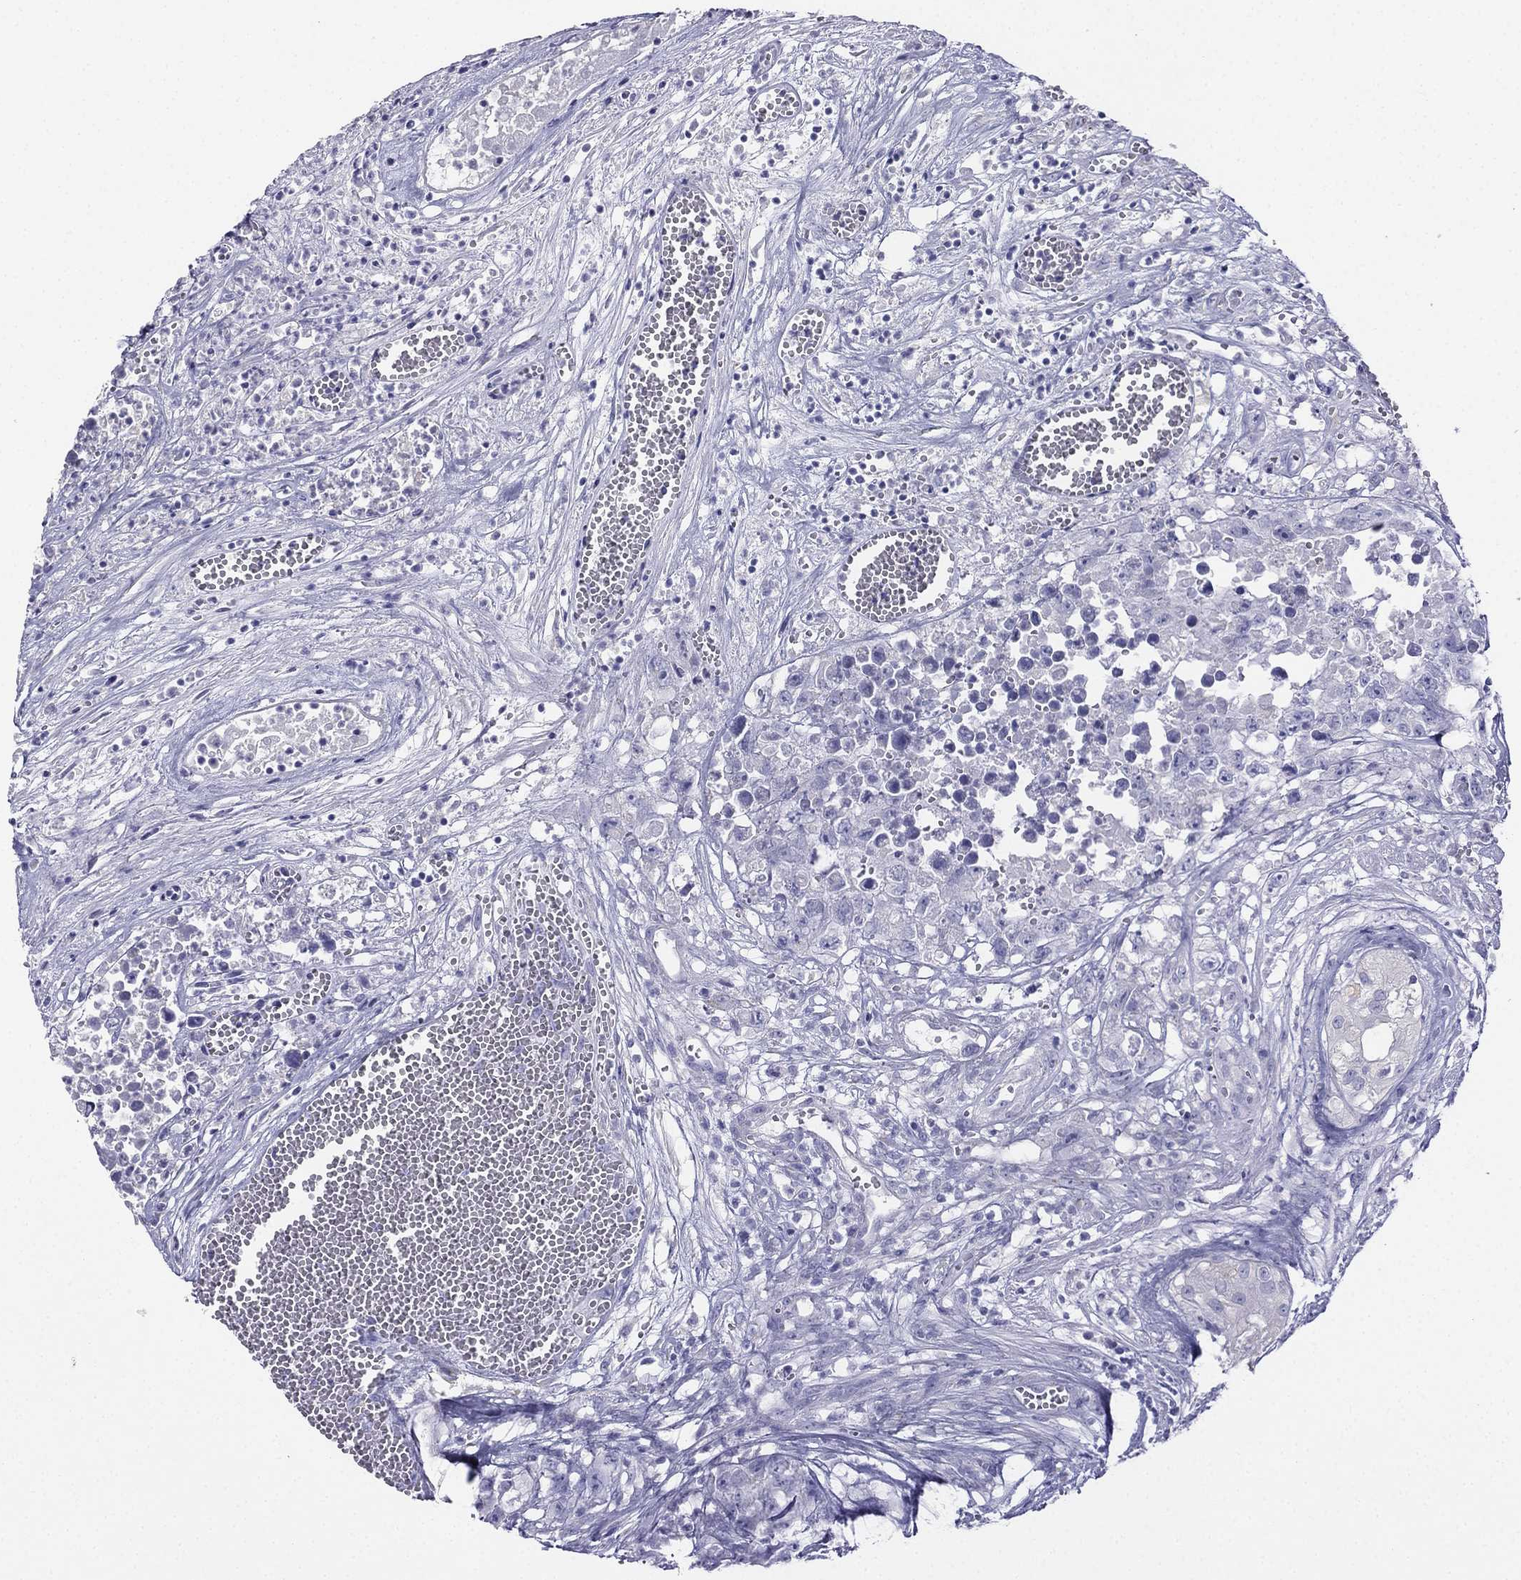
{"staining": {"intensity": "negative", "quantity": "none", "location": "none"}, "tissue": "testis cancer", "cell_type": "Tumor cells", "image_type": "cancer", "snomed": [{"axis": "morphology", "description": "Seminoma, NOS"}, {"axis": "morphology", "description": "Carcinoma, Embryonal, NOS"}, {"axis": "topography", "description": "Testis"}], "caption": "Tumor cells are negative for protein expression in human testis seminoma.", "gene": "ALOXE3", "patient": {"sex": "male", "age": 22}}